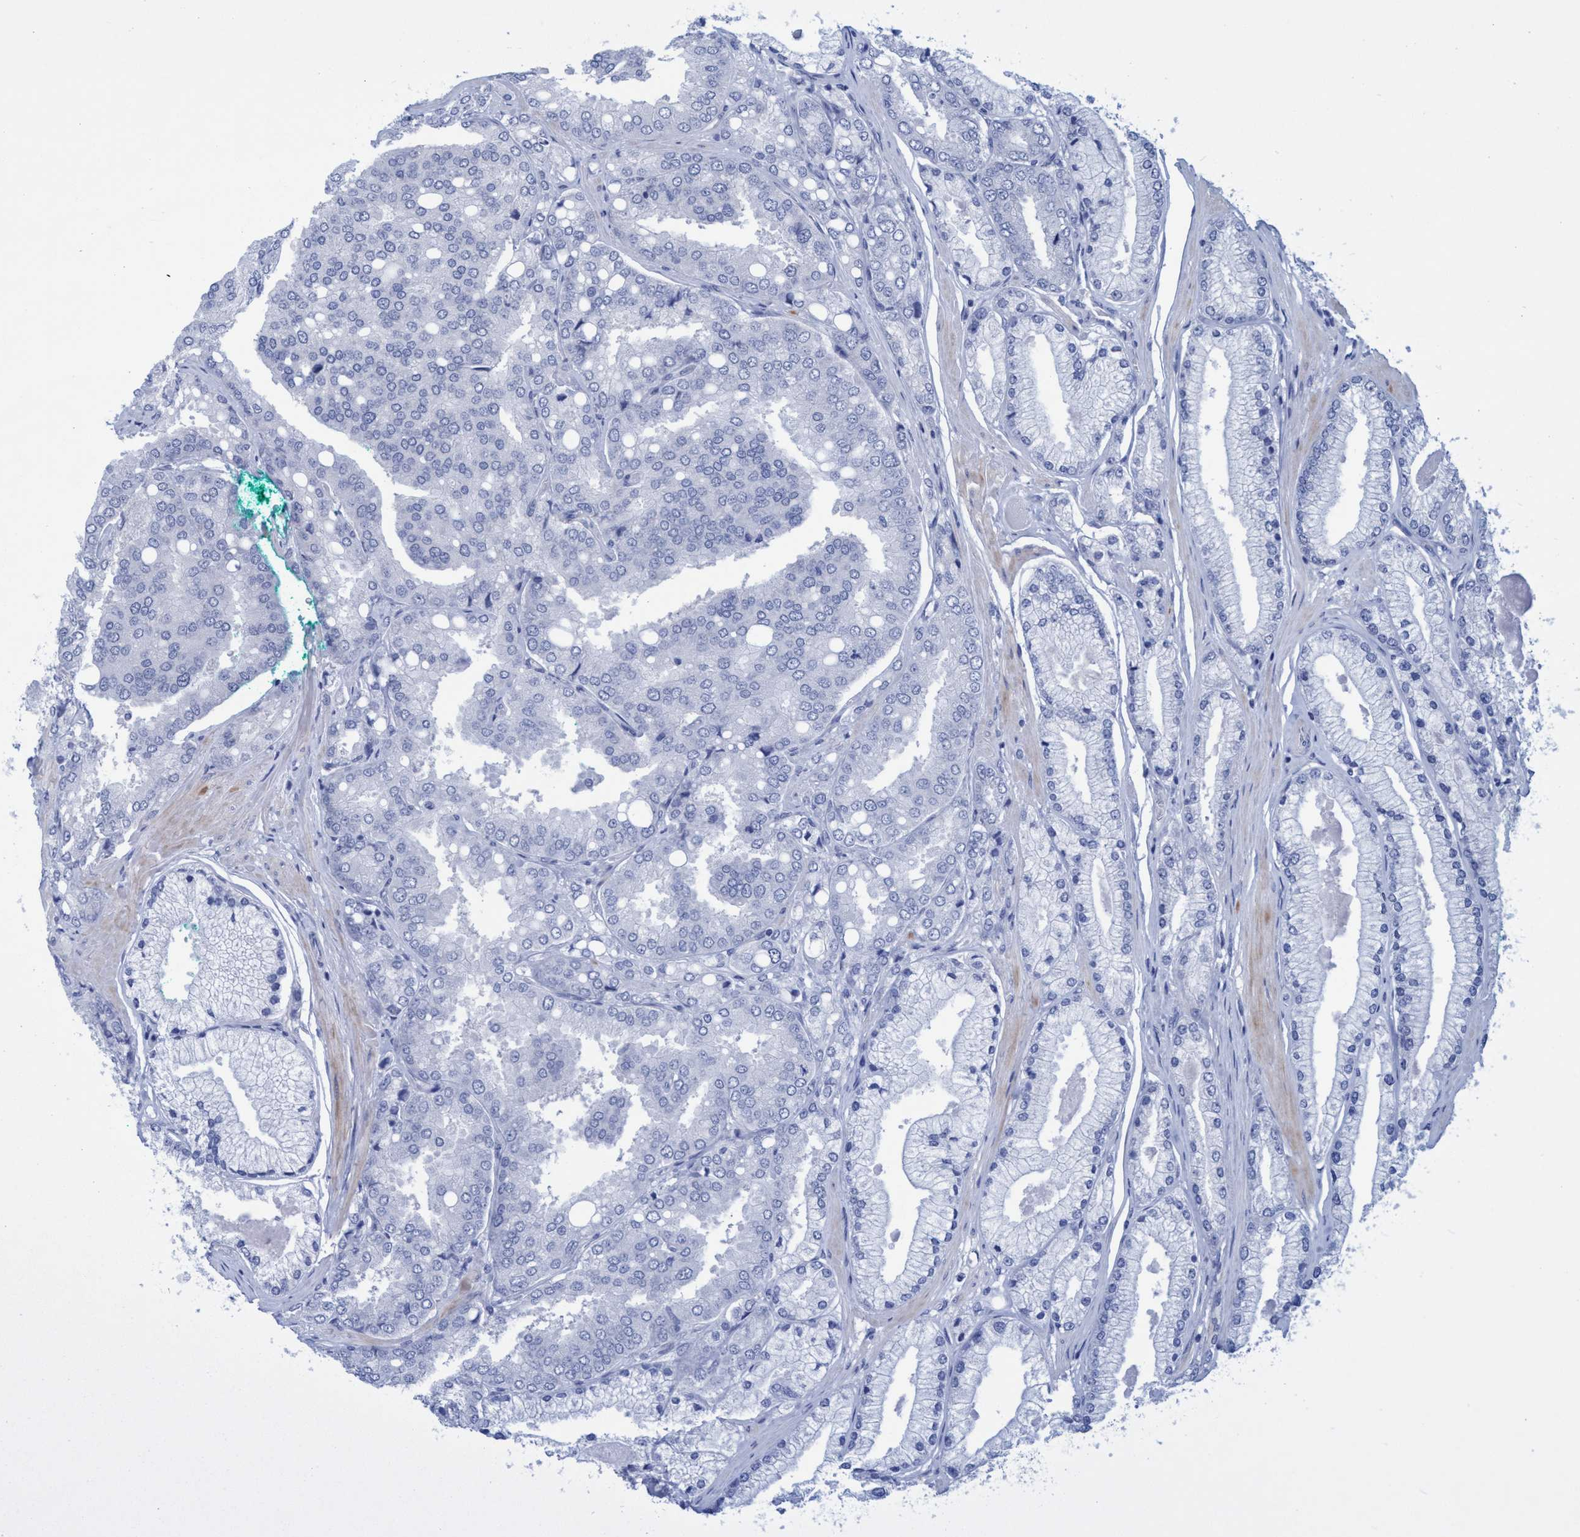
{"staining": {"intensity": "negative", "quantity": "none", "location": "none"}, "tissue": "prostate cancer", "cell_type": "Tumor cells", "image_type": "cancer", "snomed": [{"axis": "morphology", "description": "Adenocarcinoma, High grade"}, {"axis": "topography", "description": "Prostate"}], "caption": "Immunohistochemistry of prostate cancer (adenocarcinoma (high-grade)) demonstrates no positivity in tumor cells. (DAB (3,3'-diaminobenzidine) IHC, high magnification).", "gene": "R3HCC1", "patient": {"sex": "male", "age": 50}}